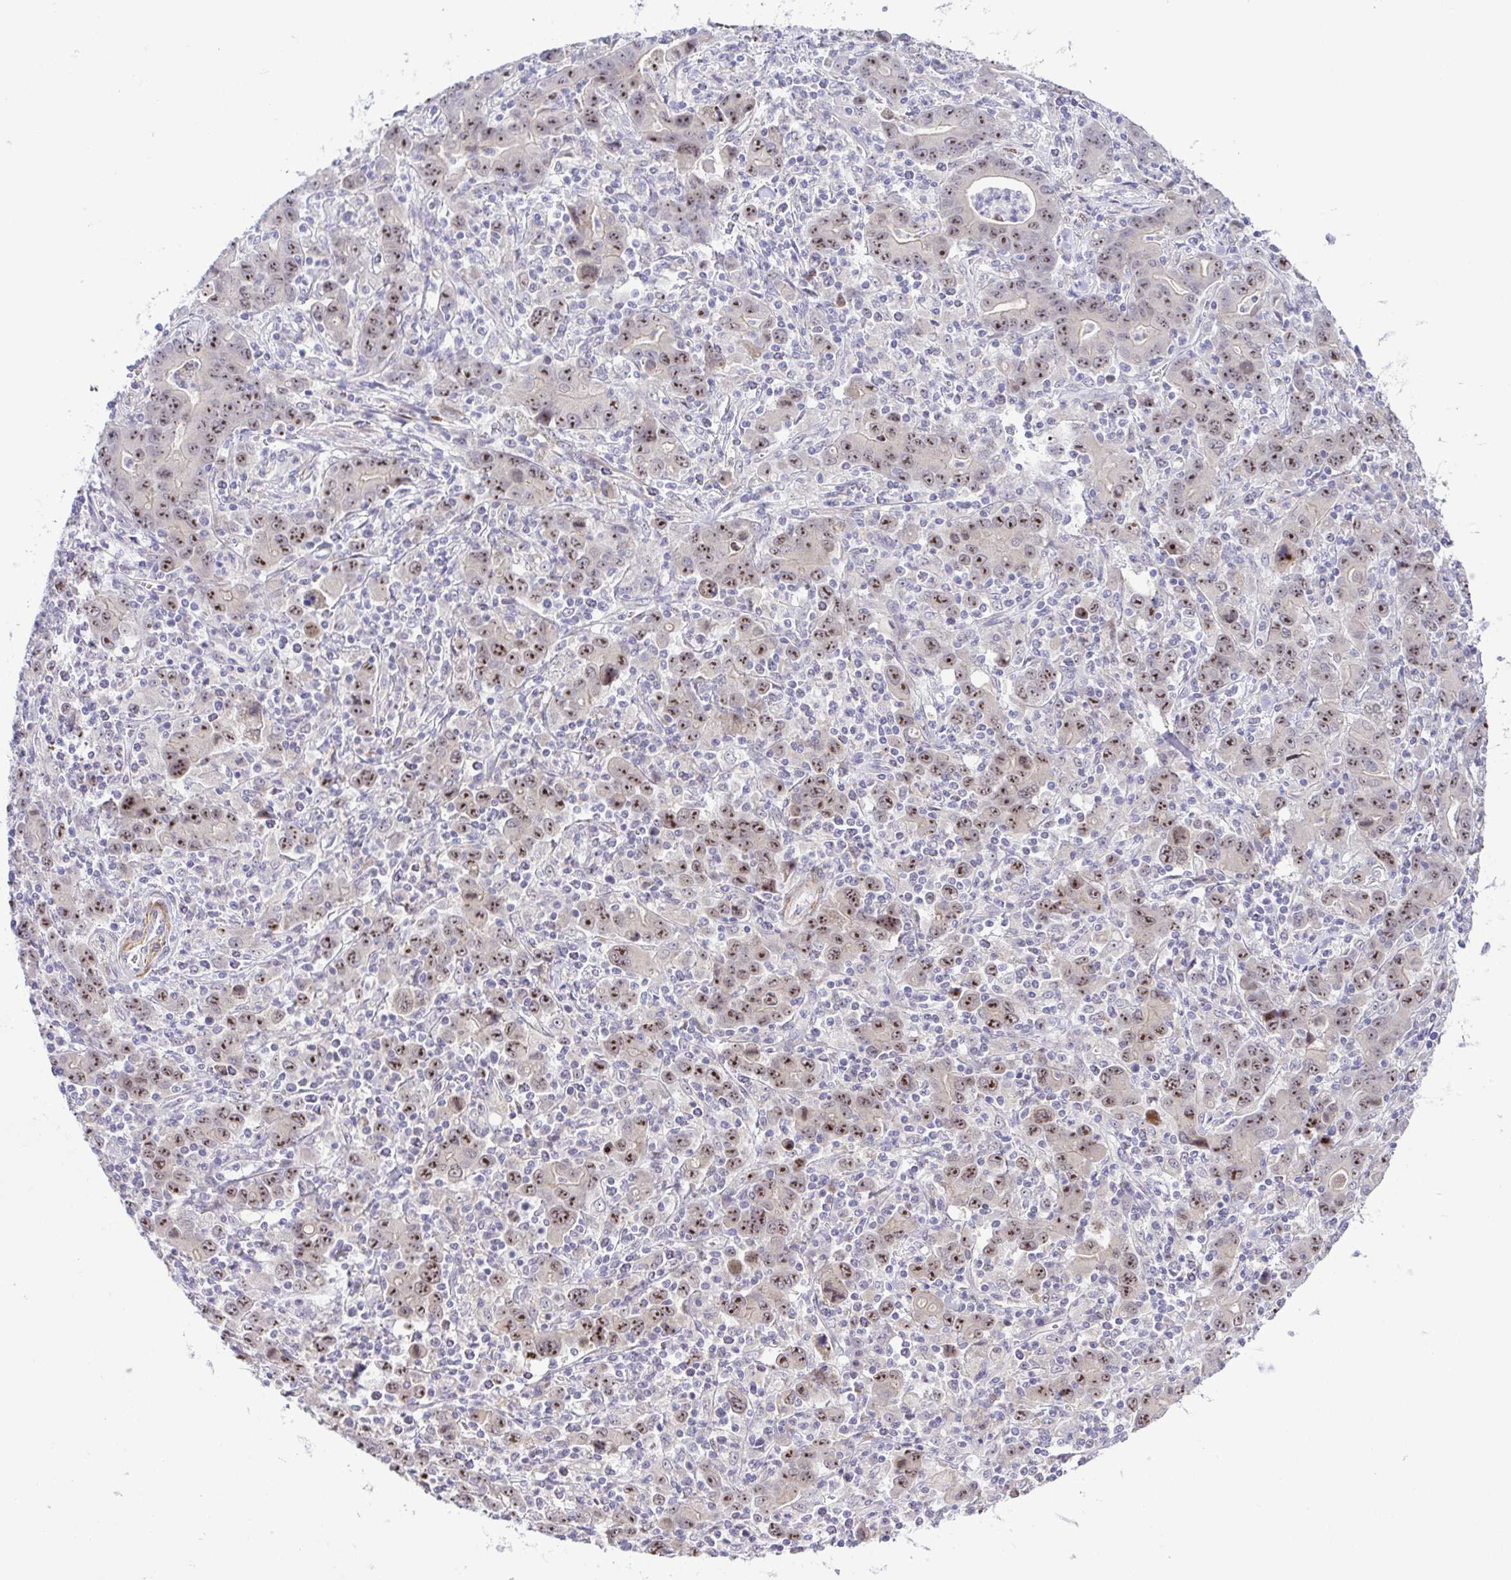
{"staining": {"intensity": "moderate", "quantity": ">75%", "location": "nuclear"}, "tissue": "stomach cancer", "cell_type": "Tumor cells", "image_type": "cancer", "snomed": [{"axis": "morphology", "description": "Adenocarcinoma, NOS"}, {"axis": "topography", "description": "Stomach, upper"}], "caption": "Protein expression by immunohistochemistry (IHC) displays moderate nuclear positivity in about >75% of tumor cells in adenocarcinoma (stomach).", "gene": "RSL24D1", "patient": {"sex": "male", "age": 69}}